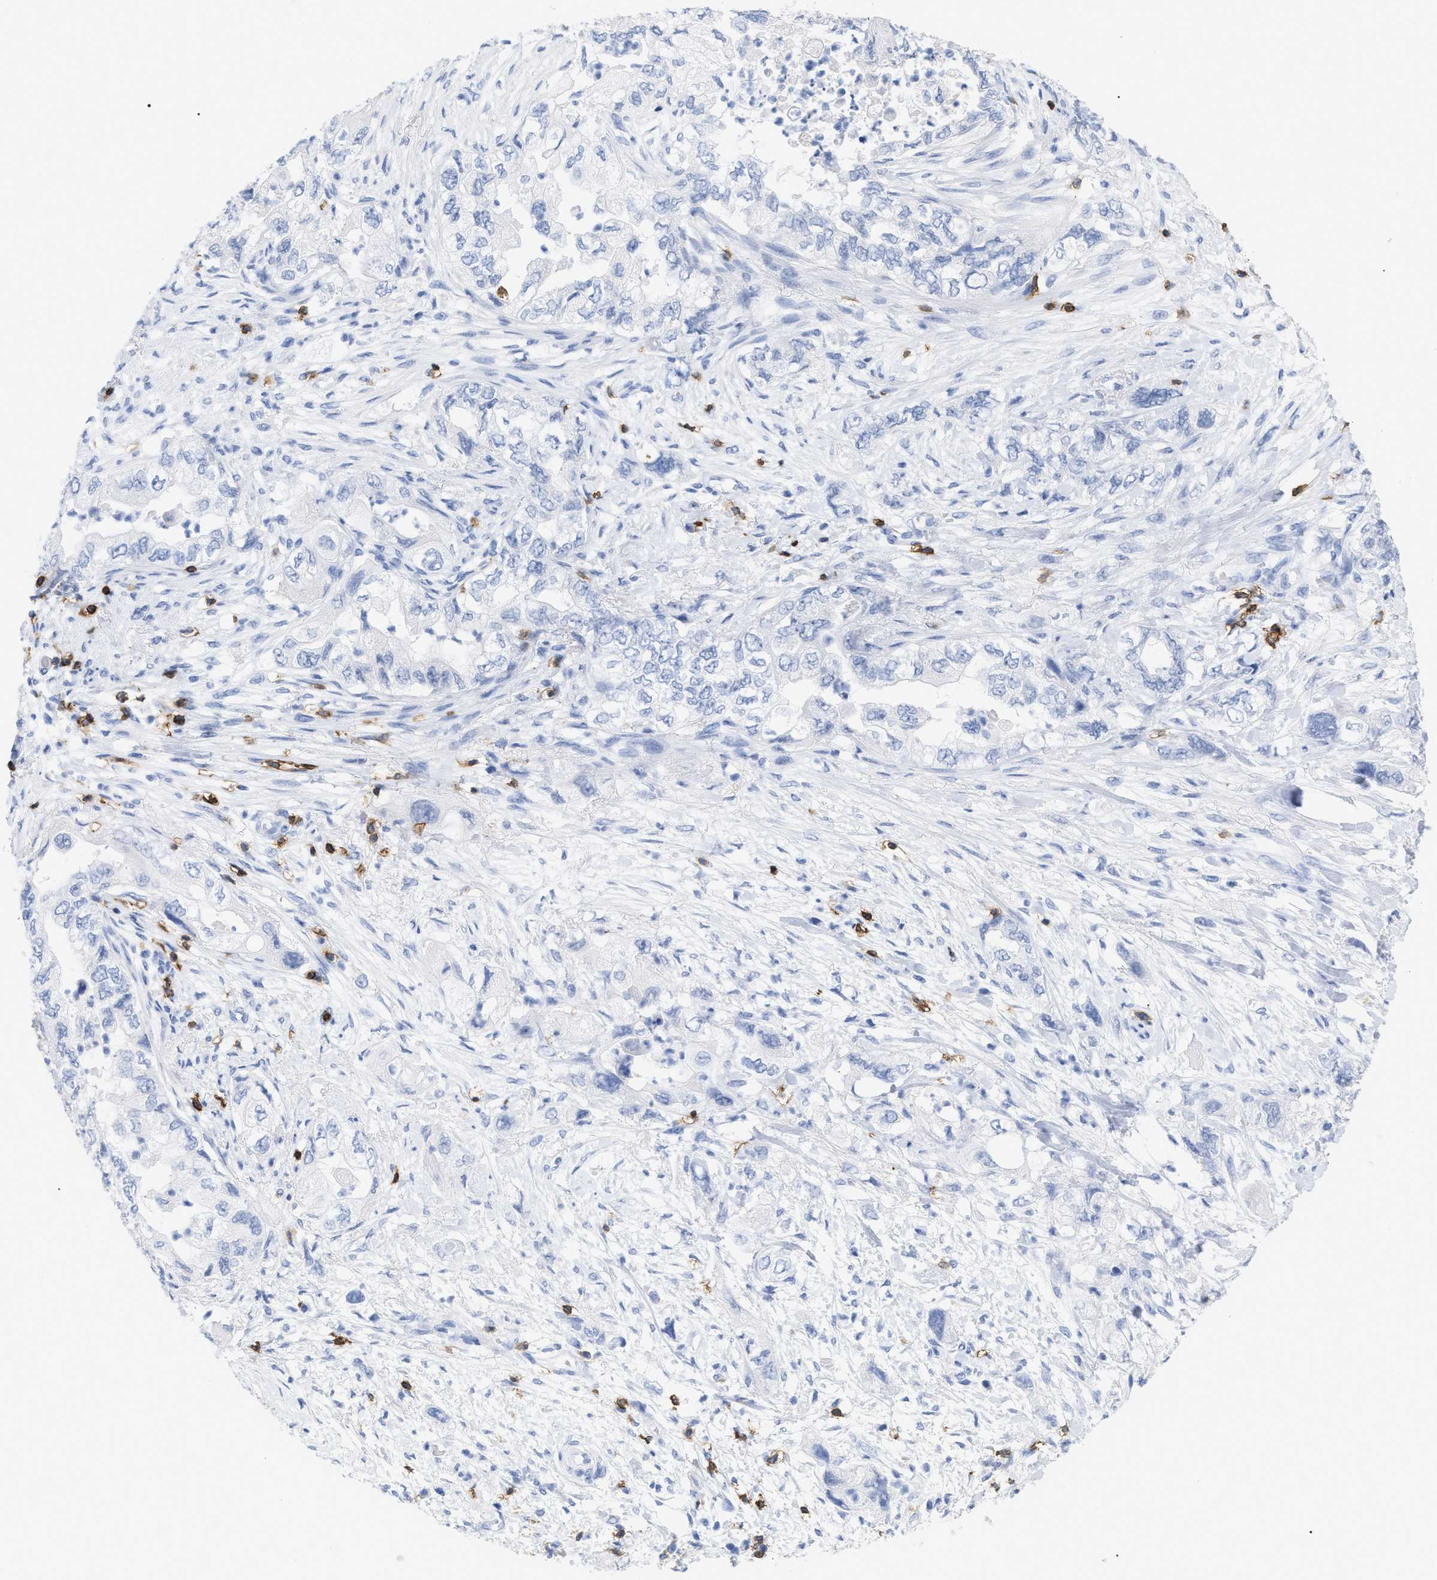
{"staining": {"intensity": "negative", "quantity": "none", "location": "none"}, "tissue": "pancreatic cancer", "cell_type": "Tumor cells", "image_type": "cancer", "snomed": [{"axis": "morphology", "description": "Adenocarcinoma, NOS"}, {"axis": "topography", "description": "Pancreas"}], "caption": "DAB (3,3'-diaminobenzidine) immunohistochemical staining of human pancreatic cancer shows no significant positivity in tumor cells.", "gene": "CD5", "patient": {"sex": "female", "age": 73}}